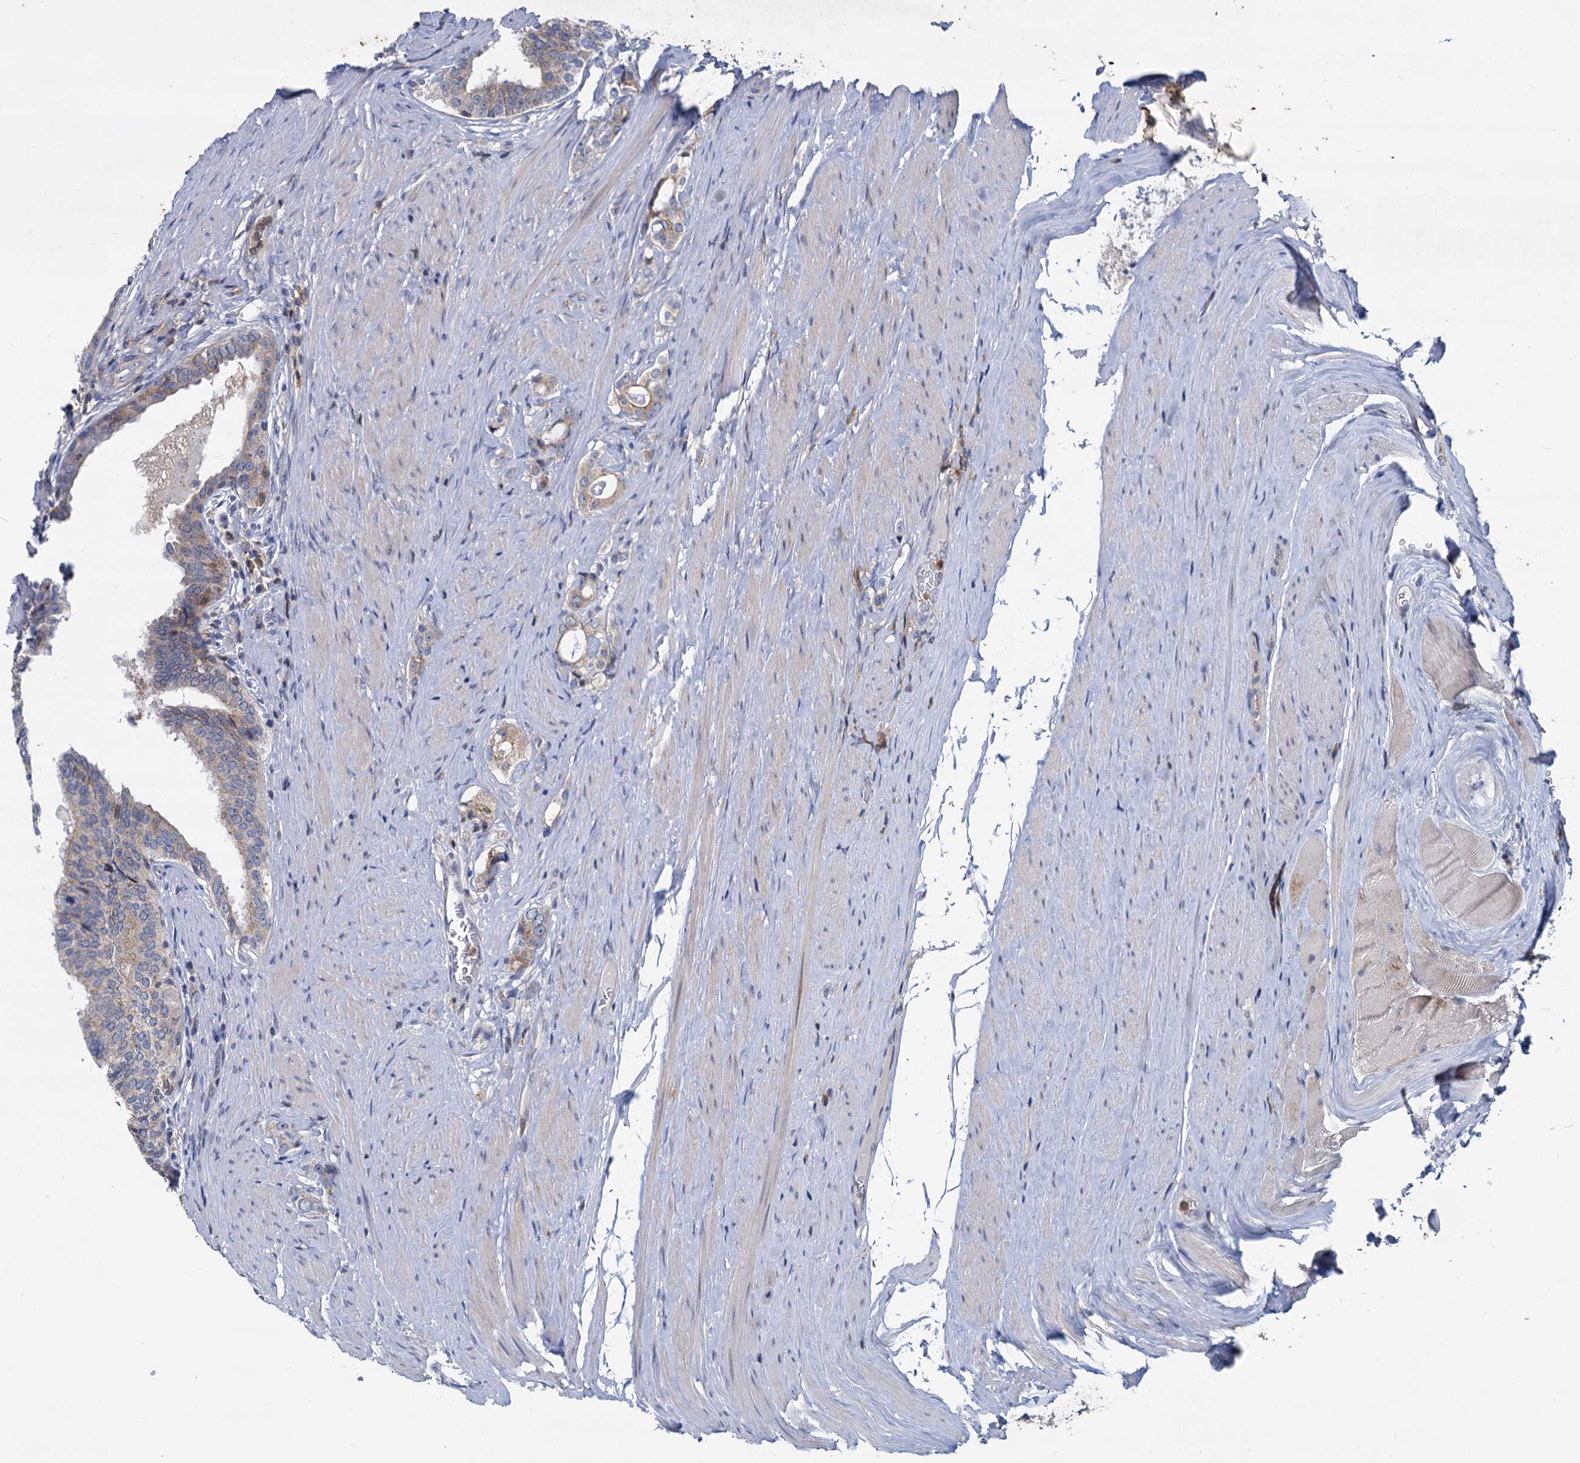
{"staining": {"intensity": "weak", "quantity": "25%-75%", "location": "cytoplasmic/membranous"}, "tissue": "prostate cancer", "cell_type": "Tumor cells", "image_type": "cancer", "snomed": [{"axis": "morphology", "description": "Adenocarcinoma, High grade"}, {"axis": "topography", "description": "Prostate"}], "caption": "Immunohistochemistry (IHC) staining of prostate cancer (adenocarcinoma (high-grade)), which displays low levels of weak cytoplasmic/membranous positivity in approximately 25%-75% of tumor cells indicating weak cytoplasmic/membranous protein positivity. The staining was performed using DAB (3,3'-diaminobenzidine) (brown) for protein detection and nuclei were counterstained in hematoxylin (blue).", "gene": "LRCH4", "patient": {"sex": "male", "age": 63}}